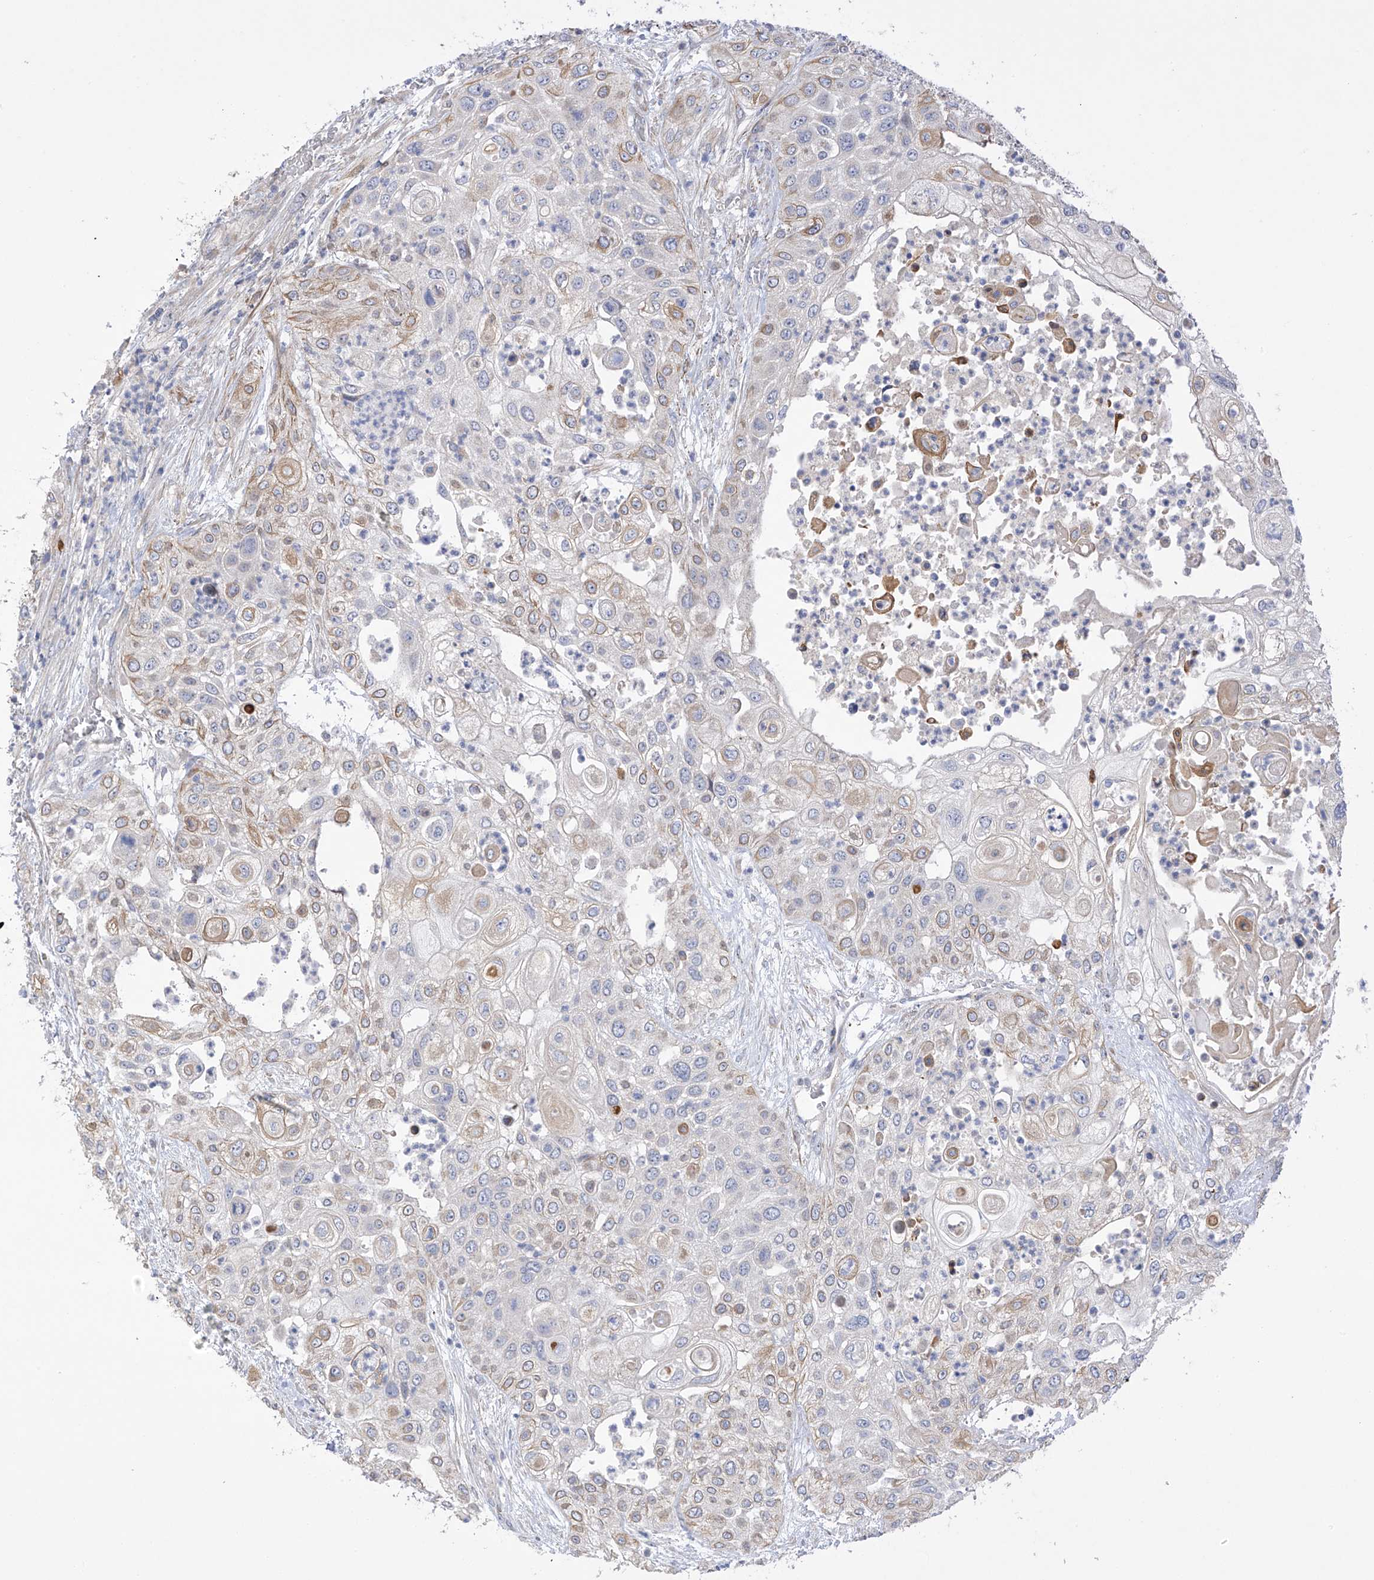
{"staining": {"intensity": "weak", "quantity": "<25%", "location": "cytoplasmic/membranous"}, "tissue": "urothelial cancer", "cell_type": "Tumor cells", "image_type": "cancer", "snomed": [{"axis": "morphology", "description": "Urothelial carcinoma, High grade"}, {"axis": "topography", "description": "Urinary bladder"}], "caption": "DAB (3,3'-diaminobenzidine) immunohistochemical staining of urothelial carcinoma (high-grade) displays no significant positivity in tumor cells. Nuclei are stained in blue.", "gene": "ZNF641", "patient": {"sex": "female", "age": 79}}